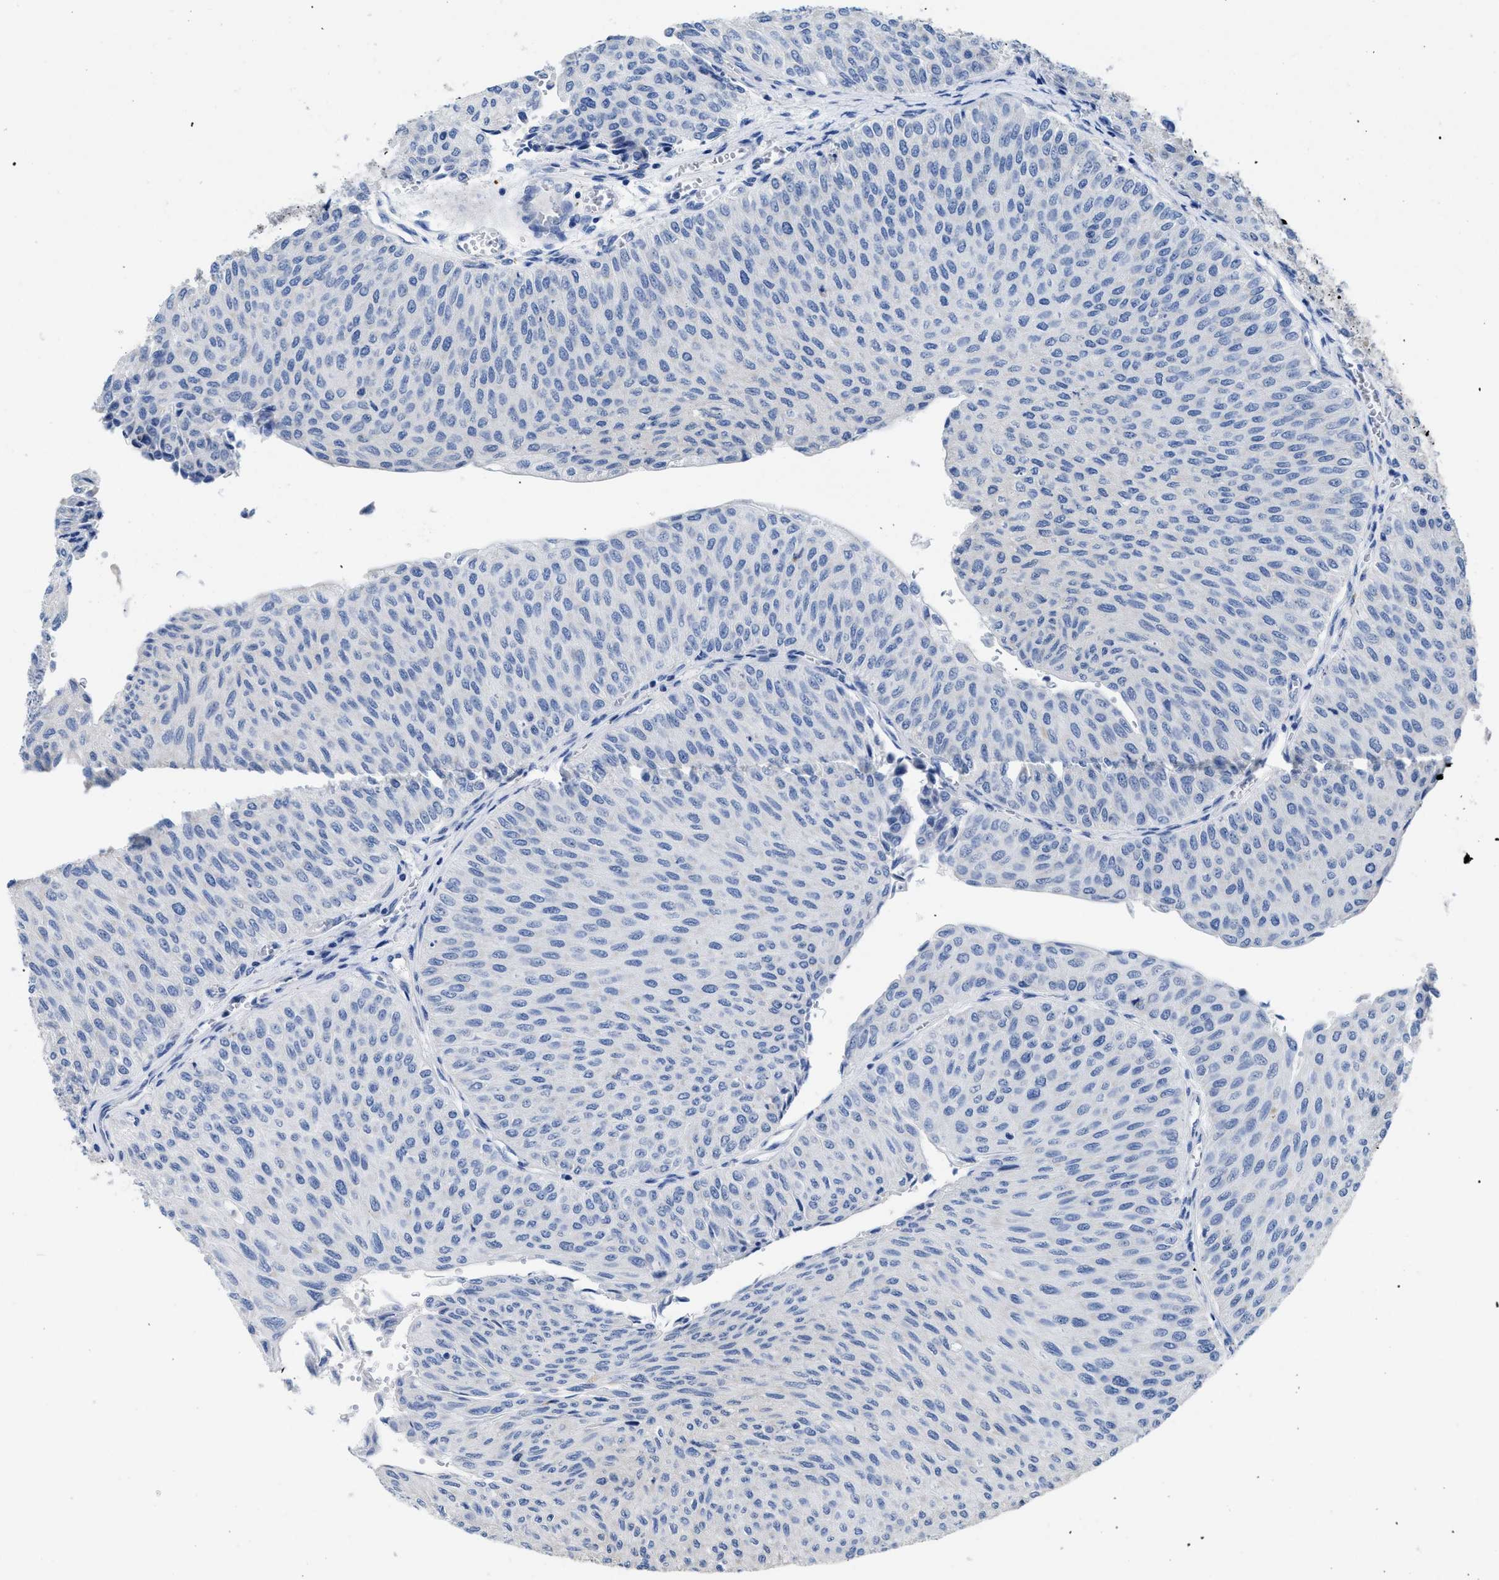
{"staining": {"intensity": "negative", "quantity": "none", "location": "none"}, "tissue": "urothelial cancer", "cell_type": "Tumor cells", "image_type": "cancer", "snomed": [{"axis": "morphology", "description": "Urothelial carcinoma, Low grade"}, {"axis": "topography", "description": "Urinary bladder"}], "caption": "Tumor cells show no significant protein staining in urothelial cancer.", "gene": "APOBEC2", "patient": {"sex": "male", "age": 78}}